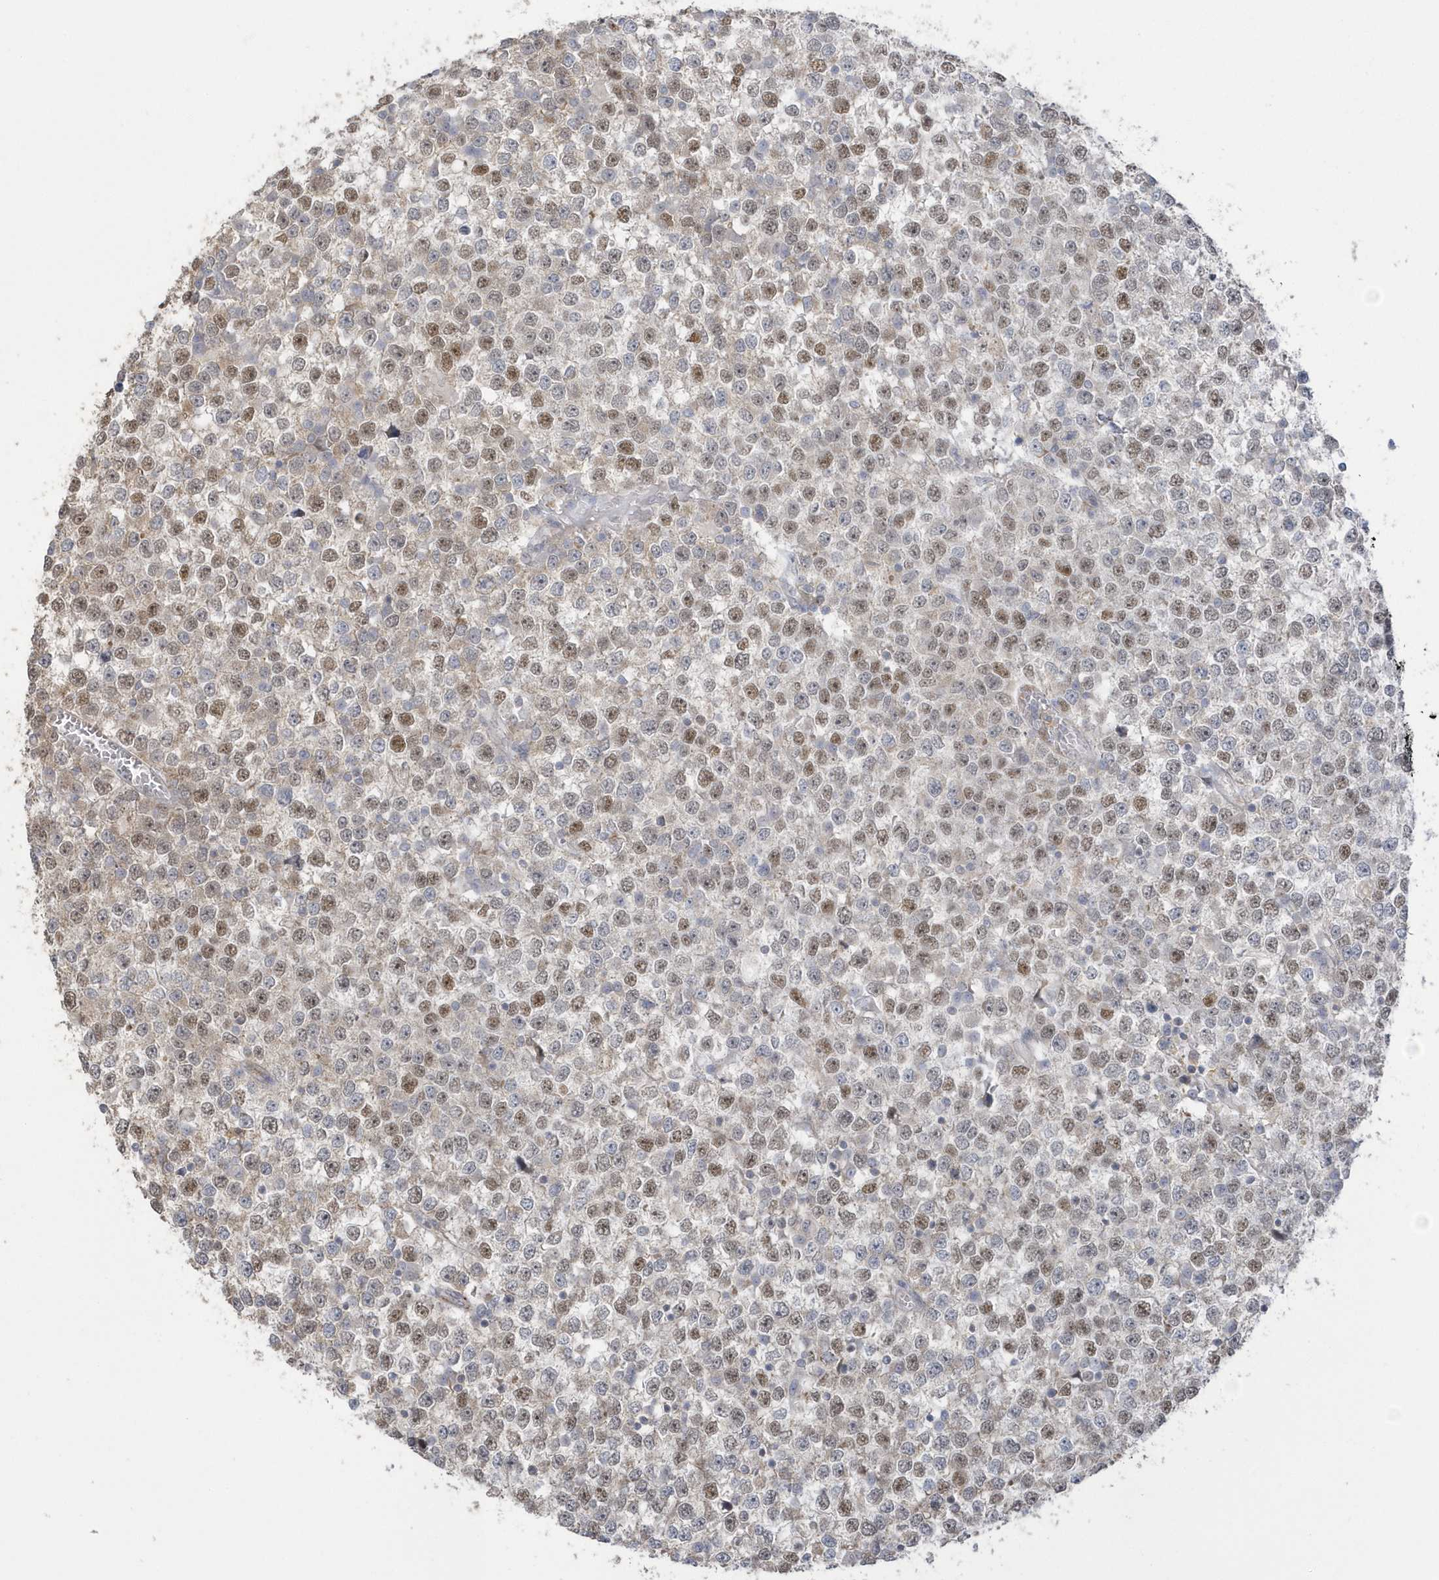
{"staining": {"intensity": "moderate", "quantity": "25%-75%", "location": "nuclear"}, "tissue": "testis cancer", "cell_type": "Tumor cells", "image_type": "cancer", "snomed": [{"axis": "morphology", "description": "Seminoma, NOS"}, {"axis": "topography", "description": "Testis"}], "caption": "Seminoma (testis) was stained to show a protein in brown. There is medium levels of moderate nuclear positivity in about 25%-75% of tumor cells.", "gene": "NAF1", "patient": {"sex": "male", "age": 65}}